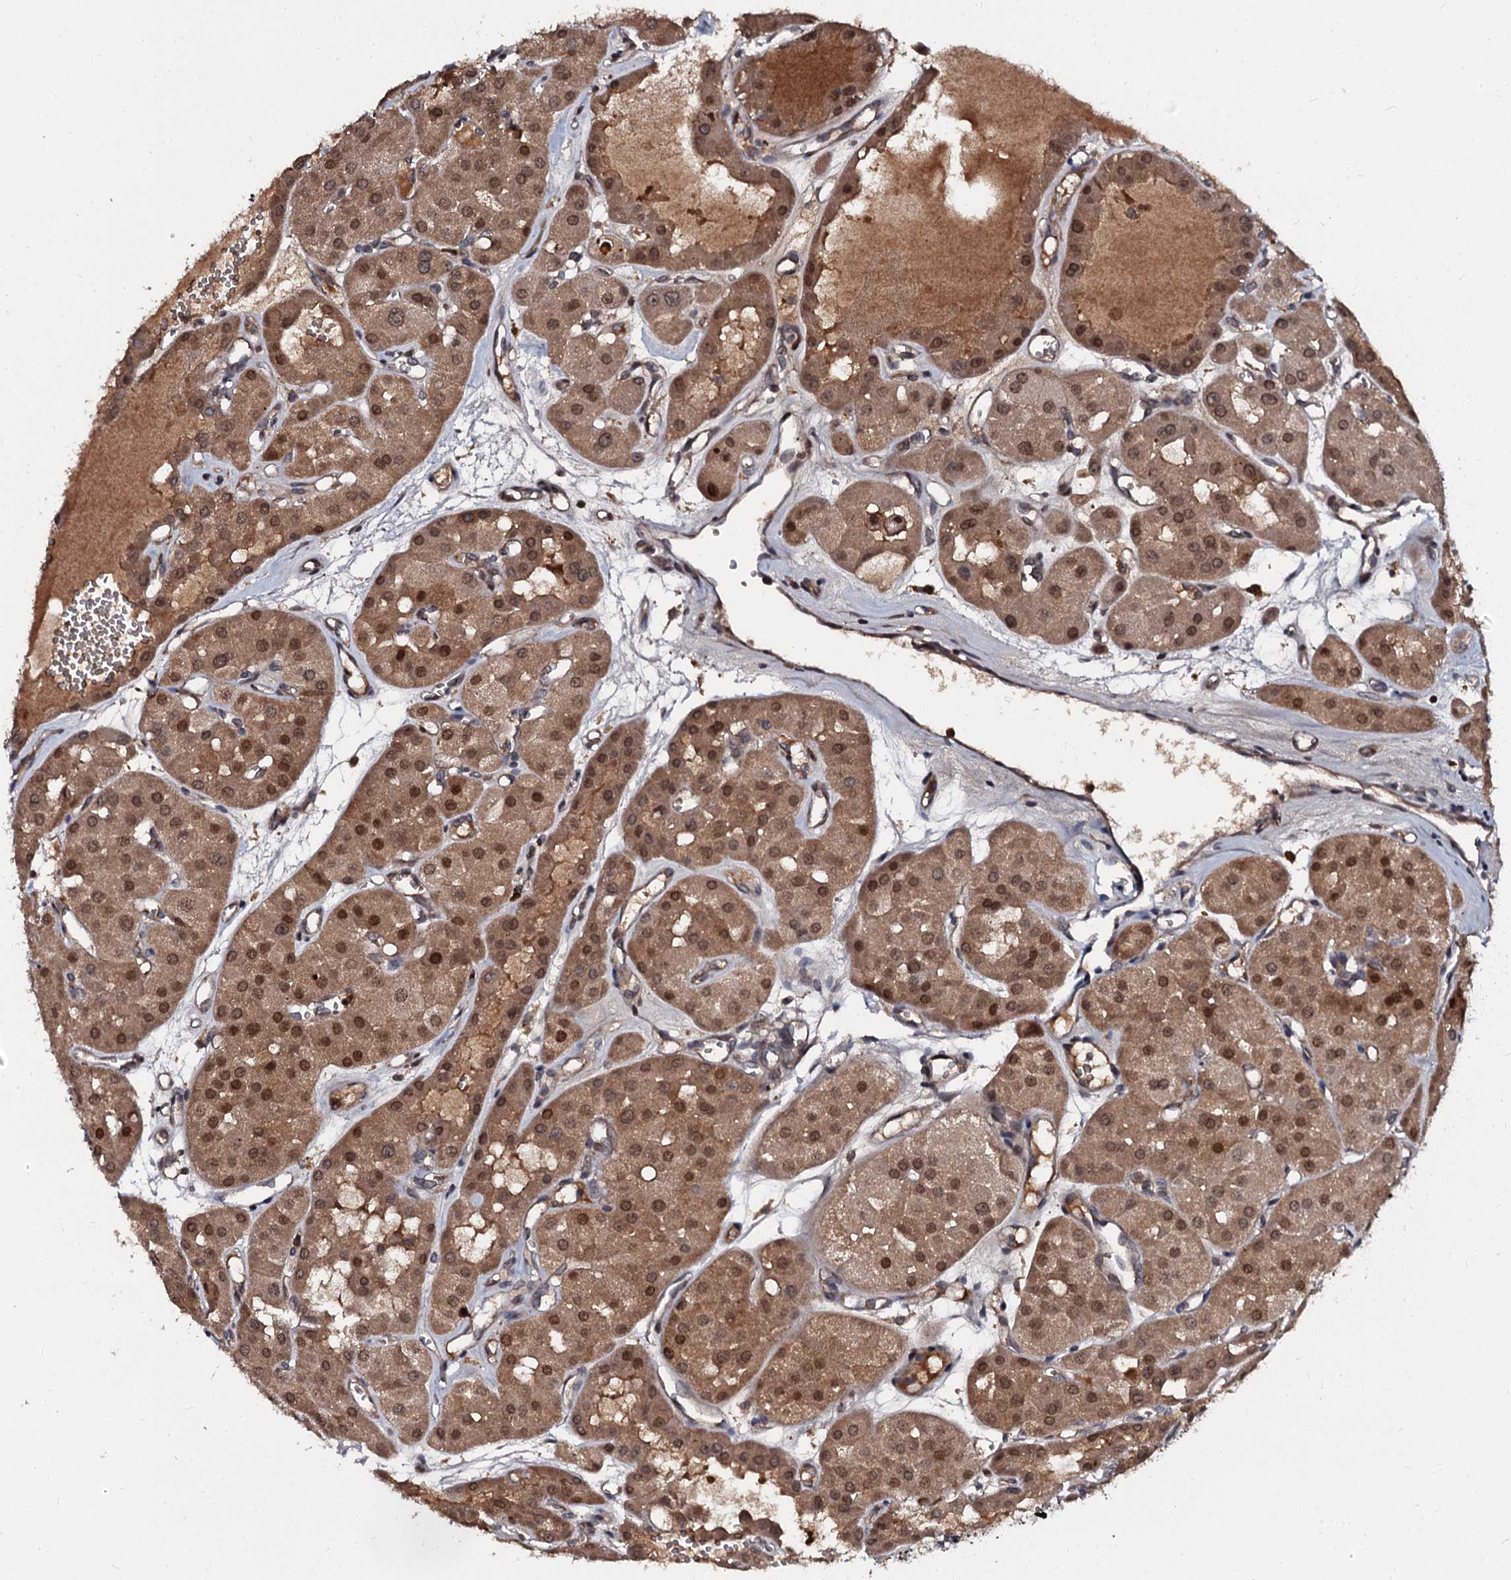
{"staining": {"intensity": "moderate", "quantity": ">75%", "location": "cytoplasmic/membranous,nuclear"}, "tissue": "renal cancer", "cell_type": "Tumor cells", "image_type": "cancer", "snomed": [{"axis": "morphology", "description": "Carcinoma, NOS"}, {"axis": "topography", "description": "Kidney"}], "caption": "A brown stain shows moderate cytoplasmic/membranous and nuclear staining of a protein in human renal carcinoma tumor cells. (DAB (3,3'-diaminobenzidine) = brown stain, brightfield microscopy at high magnification).", "gene": "N4BP1", "patient": {"sex": "female", "age": 75}}